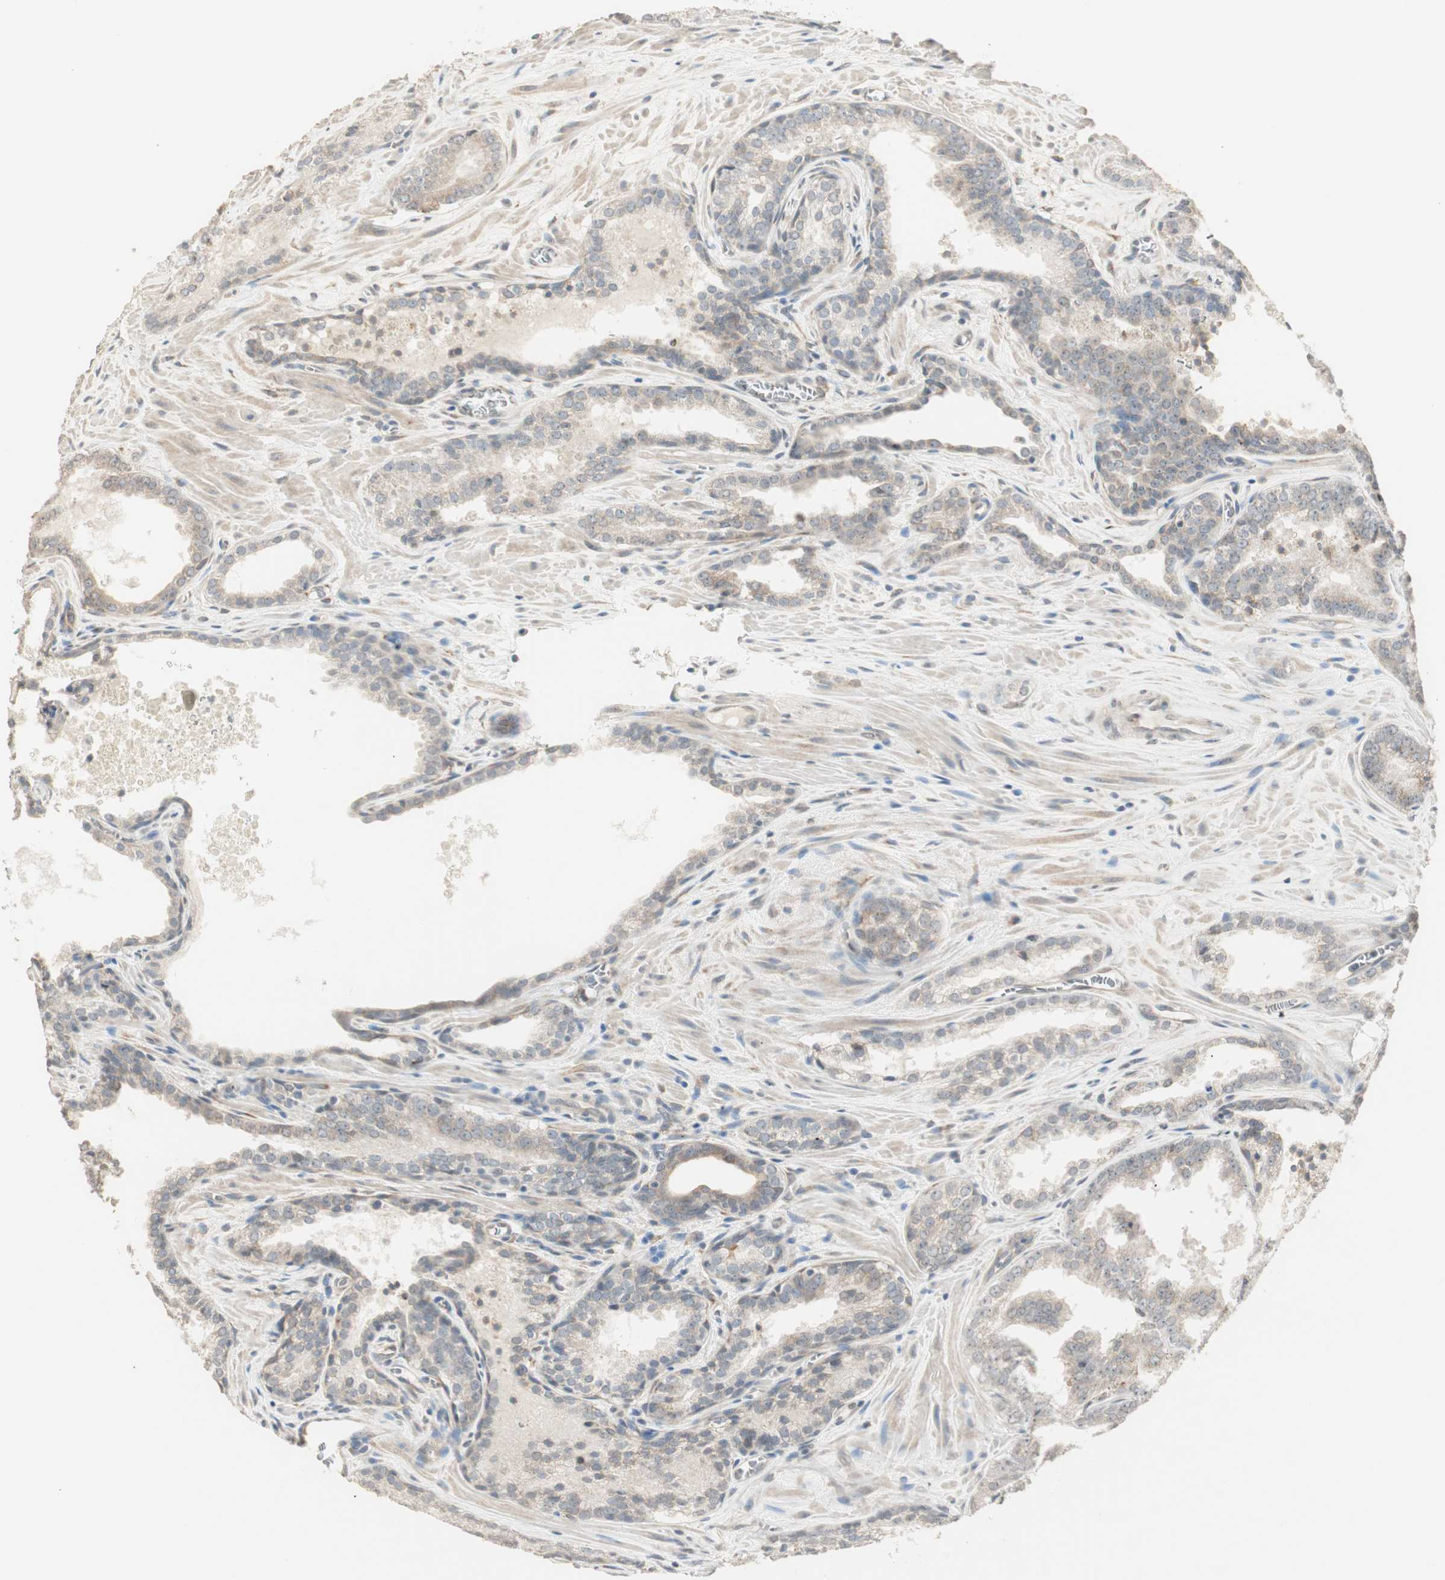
{"staining": {"intensity": "weak", "quantity": "25%-75%", "location": "cytoplasmic/membranous"}, "tissue": "prostate cancer", "cell_type": "Tumor cells", "image_type": "cancer", "snomed": [{"axis": "morphology", "description": "Adenocarcinoma, Low grade"}, {"axis": "topography", "description": "Prostate"}], "caption": "Immunohistochemistry (IHC) staining of low-grade adenocarcinoma (prostate), which shows low levels of weak cytoplasmic/membranous expression in approximately 25%-75% of tumor cells indicating weak cytoplasmic/membranous protein expression. The staining was performed using DAB (brown) for protein detection and nuclei were counterstained in hematoxylin (blue).", "gene": "TASOR", "patient": {"sex": "male", "age": 60}}